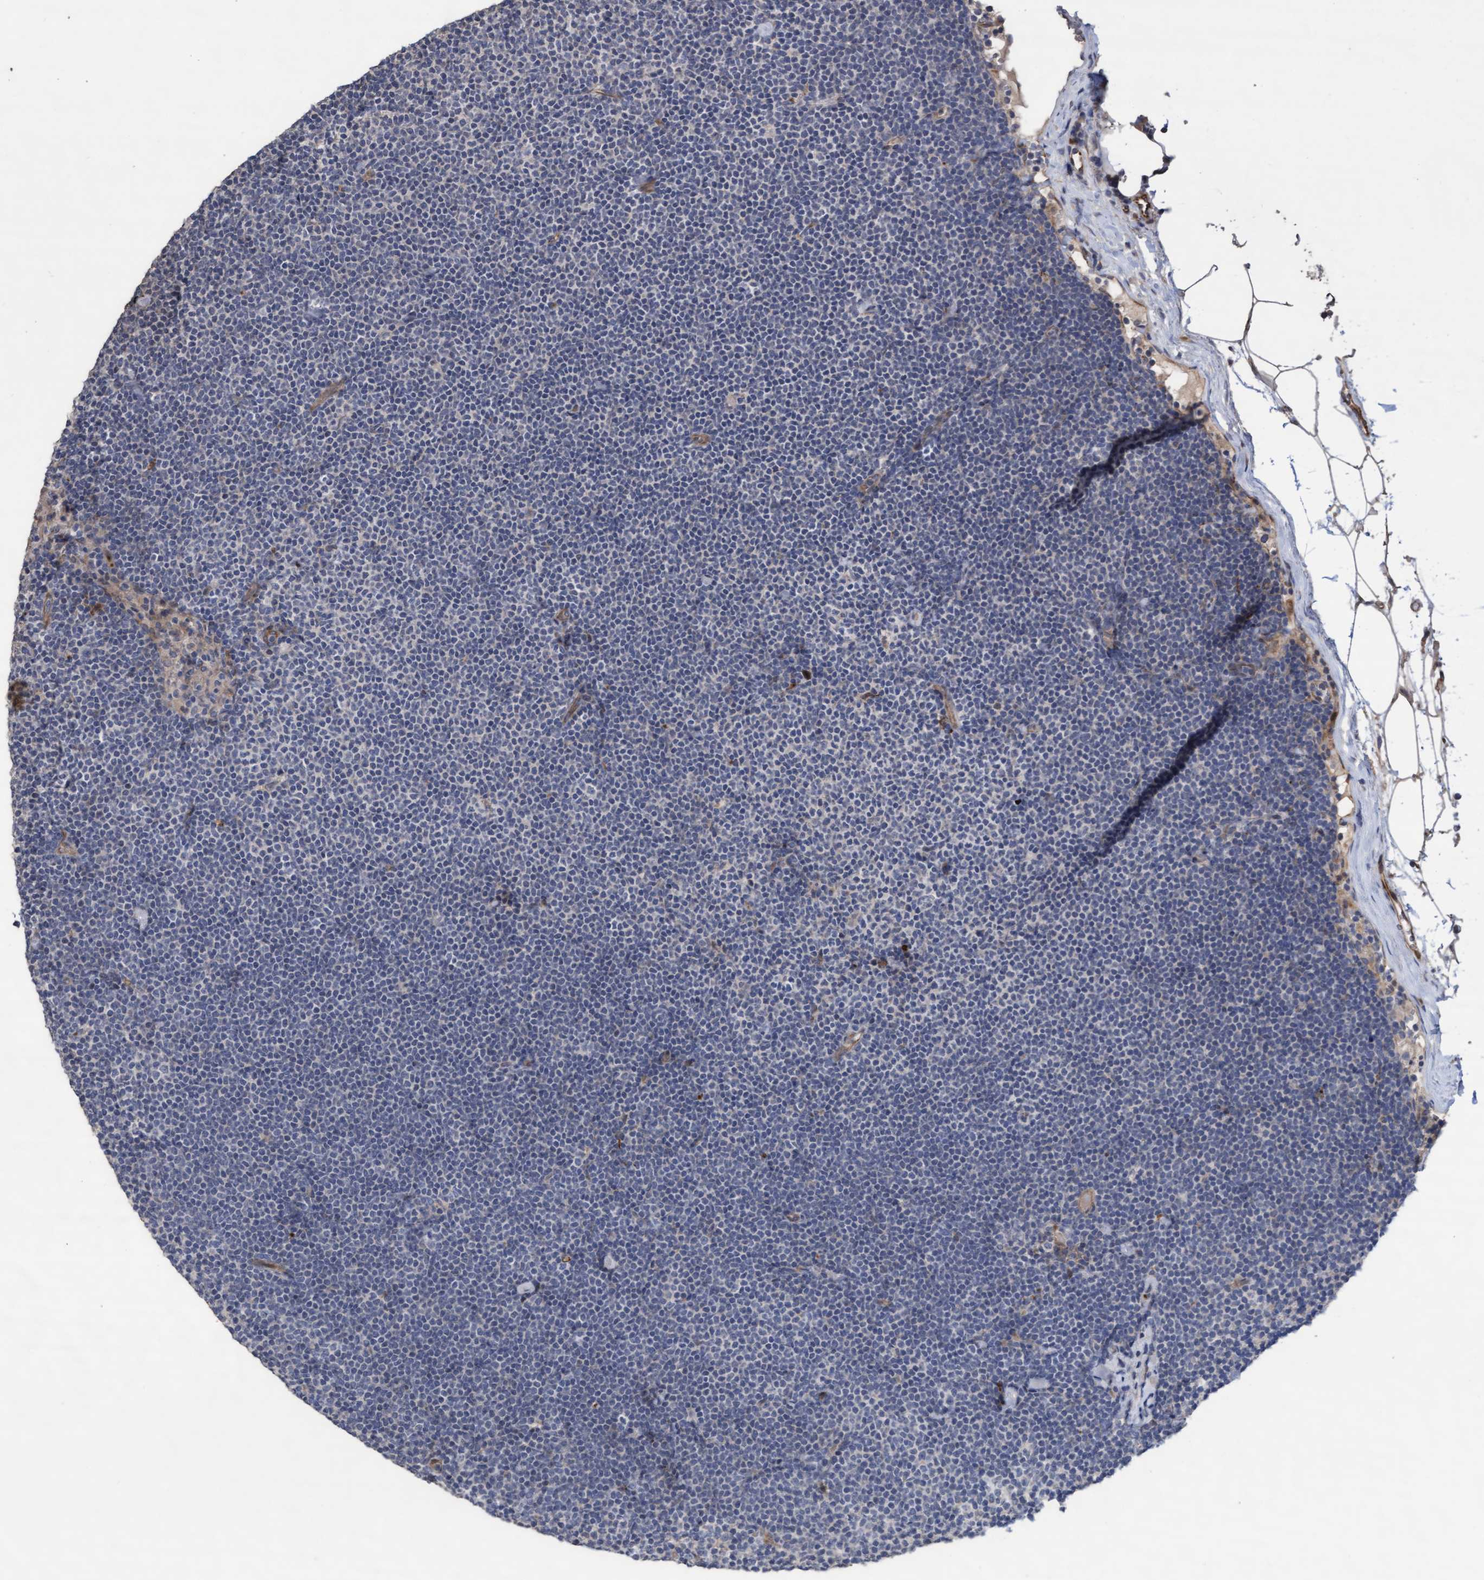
{"staining": {"intensity": "negative", "quantity": "none", "location": "none"}, "tissue": "lymphoma", "cell_type": "Tumor cells", "image_type": "cancer", "snomed": [{"axis": "morphology", "description": "Malignant lymphoma, non-Hodgkin's type, Low grade"}, {"axis": "topography", "description": "Lymph node"}], "caption": "There is no significant staining in tumor cells of lymphoma.", "gene": "KRT24", "patient": {"sex": "female", "age": 53}}